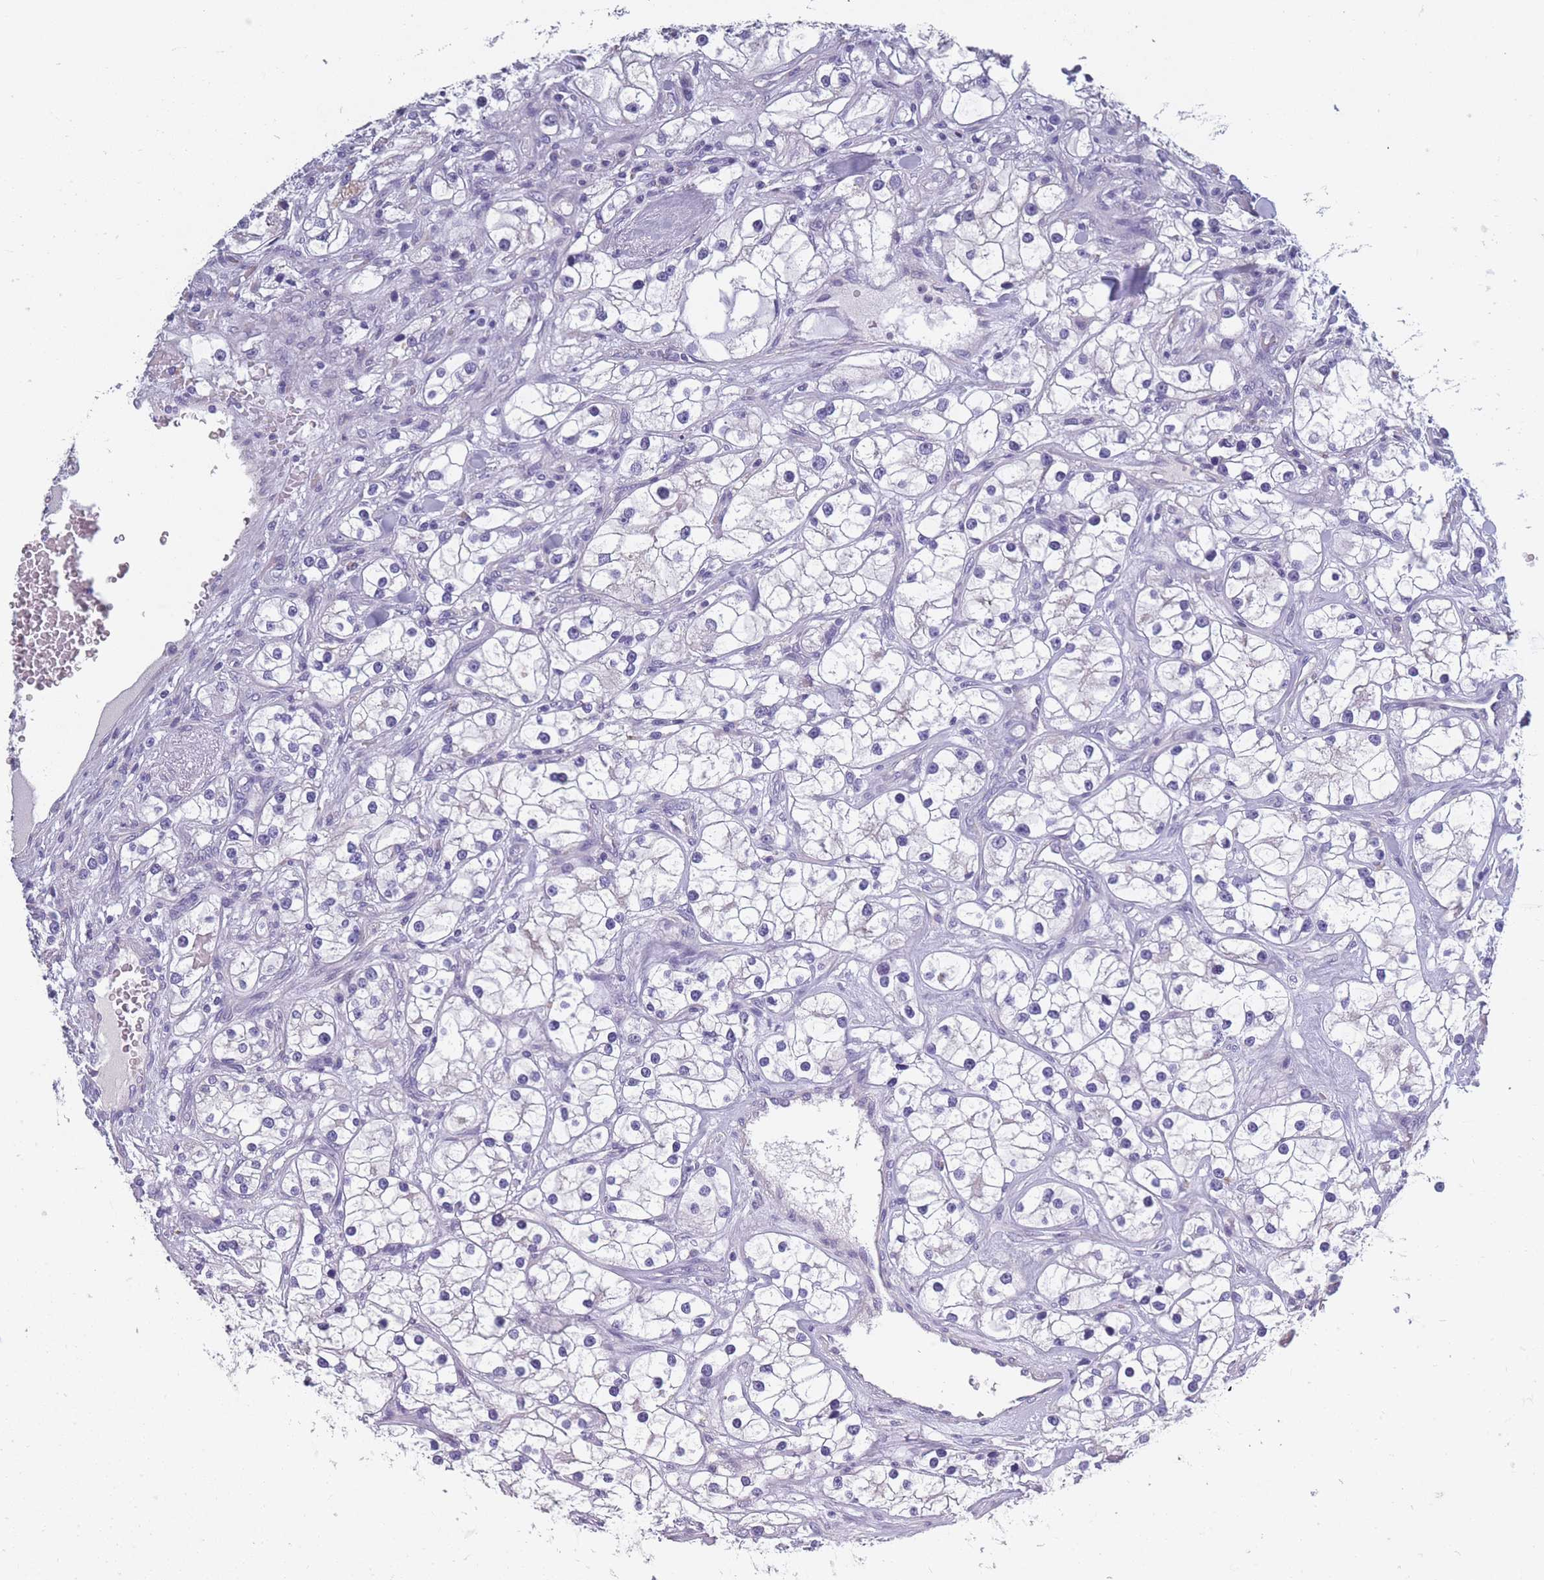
{"staining": {"intensity": "negative", "quantity": "none", "location": "none"}, "tissue": "renal cancer", "cell_type": "Tumor cells", "image_type": "cancer", "snomed": [{"axis": "morphology", "description": "Adenocarcinoma, NOS"}, {"axis": "topography", "description": "Kidney"}], "caption": "Tumor cells are negative for protein expression in human renal cancer.", "gene": "OR4C5", "patient": {"sex": "male", "age": 77}}